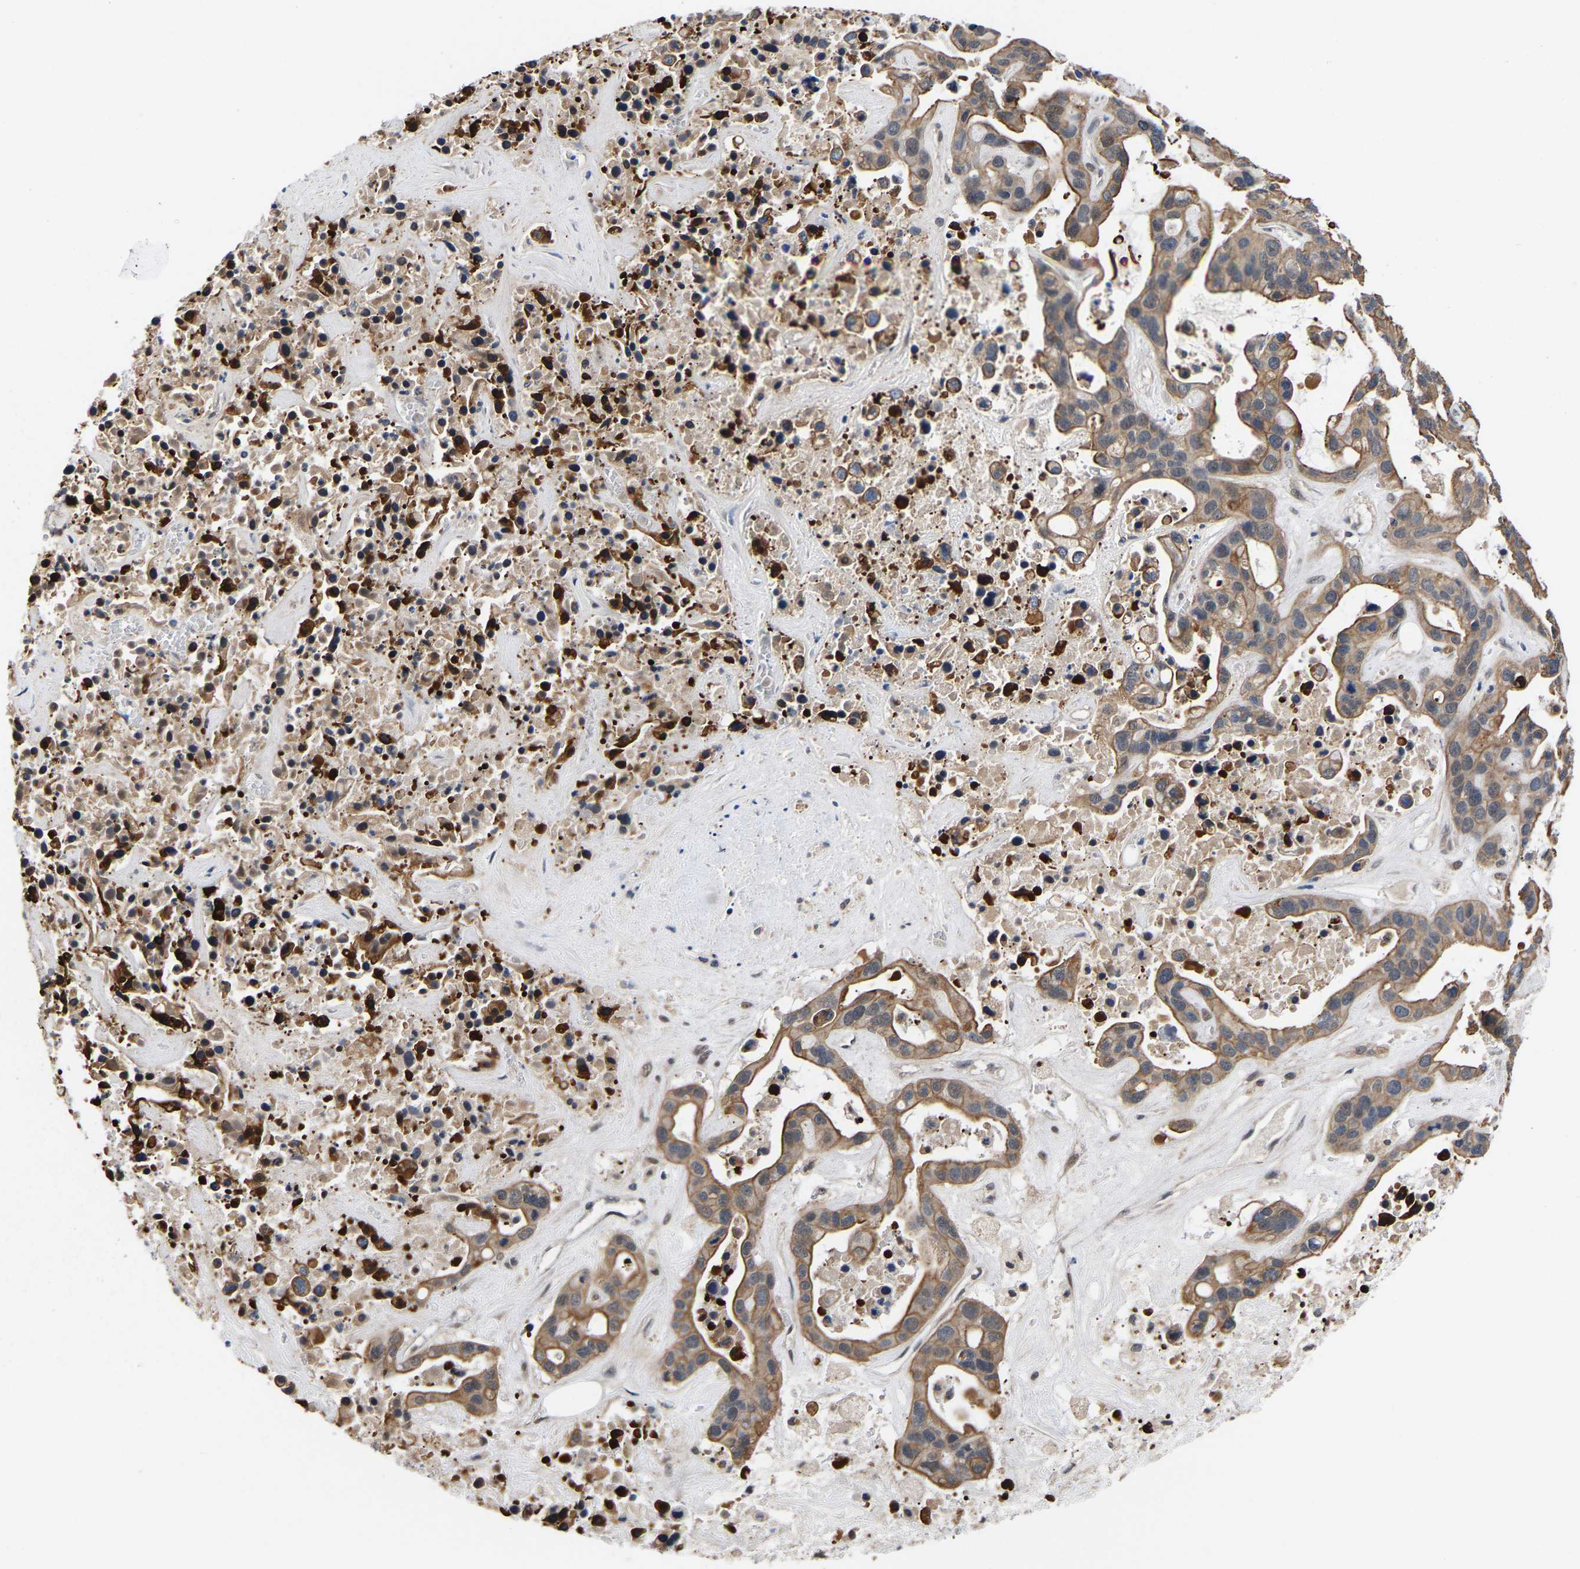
{"staining": {"intensity": "moderate", "quantity": ">75%", "location": "cytoplasmic/membranous"}, "tissue": "liver cancer", "cell_type": "Tumor cells", "image_type": "cancer", "snomed": [{"axis": "morphology", "description": "Cholangiocarcinoma"}, {"axis": "topography", "description": "Liver"}], "caption": "Protein staining exhibits moderate cytoplasmic/membranous staining in about >75% of tumor cells in liver cholangiocarcinoma.", "gene": "METTL16", "patient": {"sex": "female", "age": 65}}